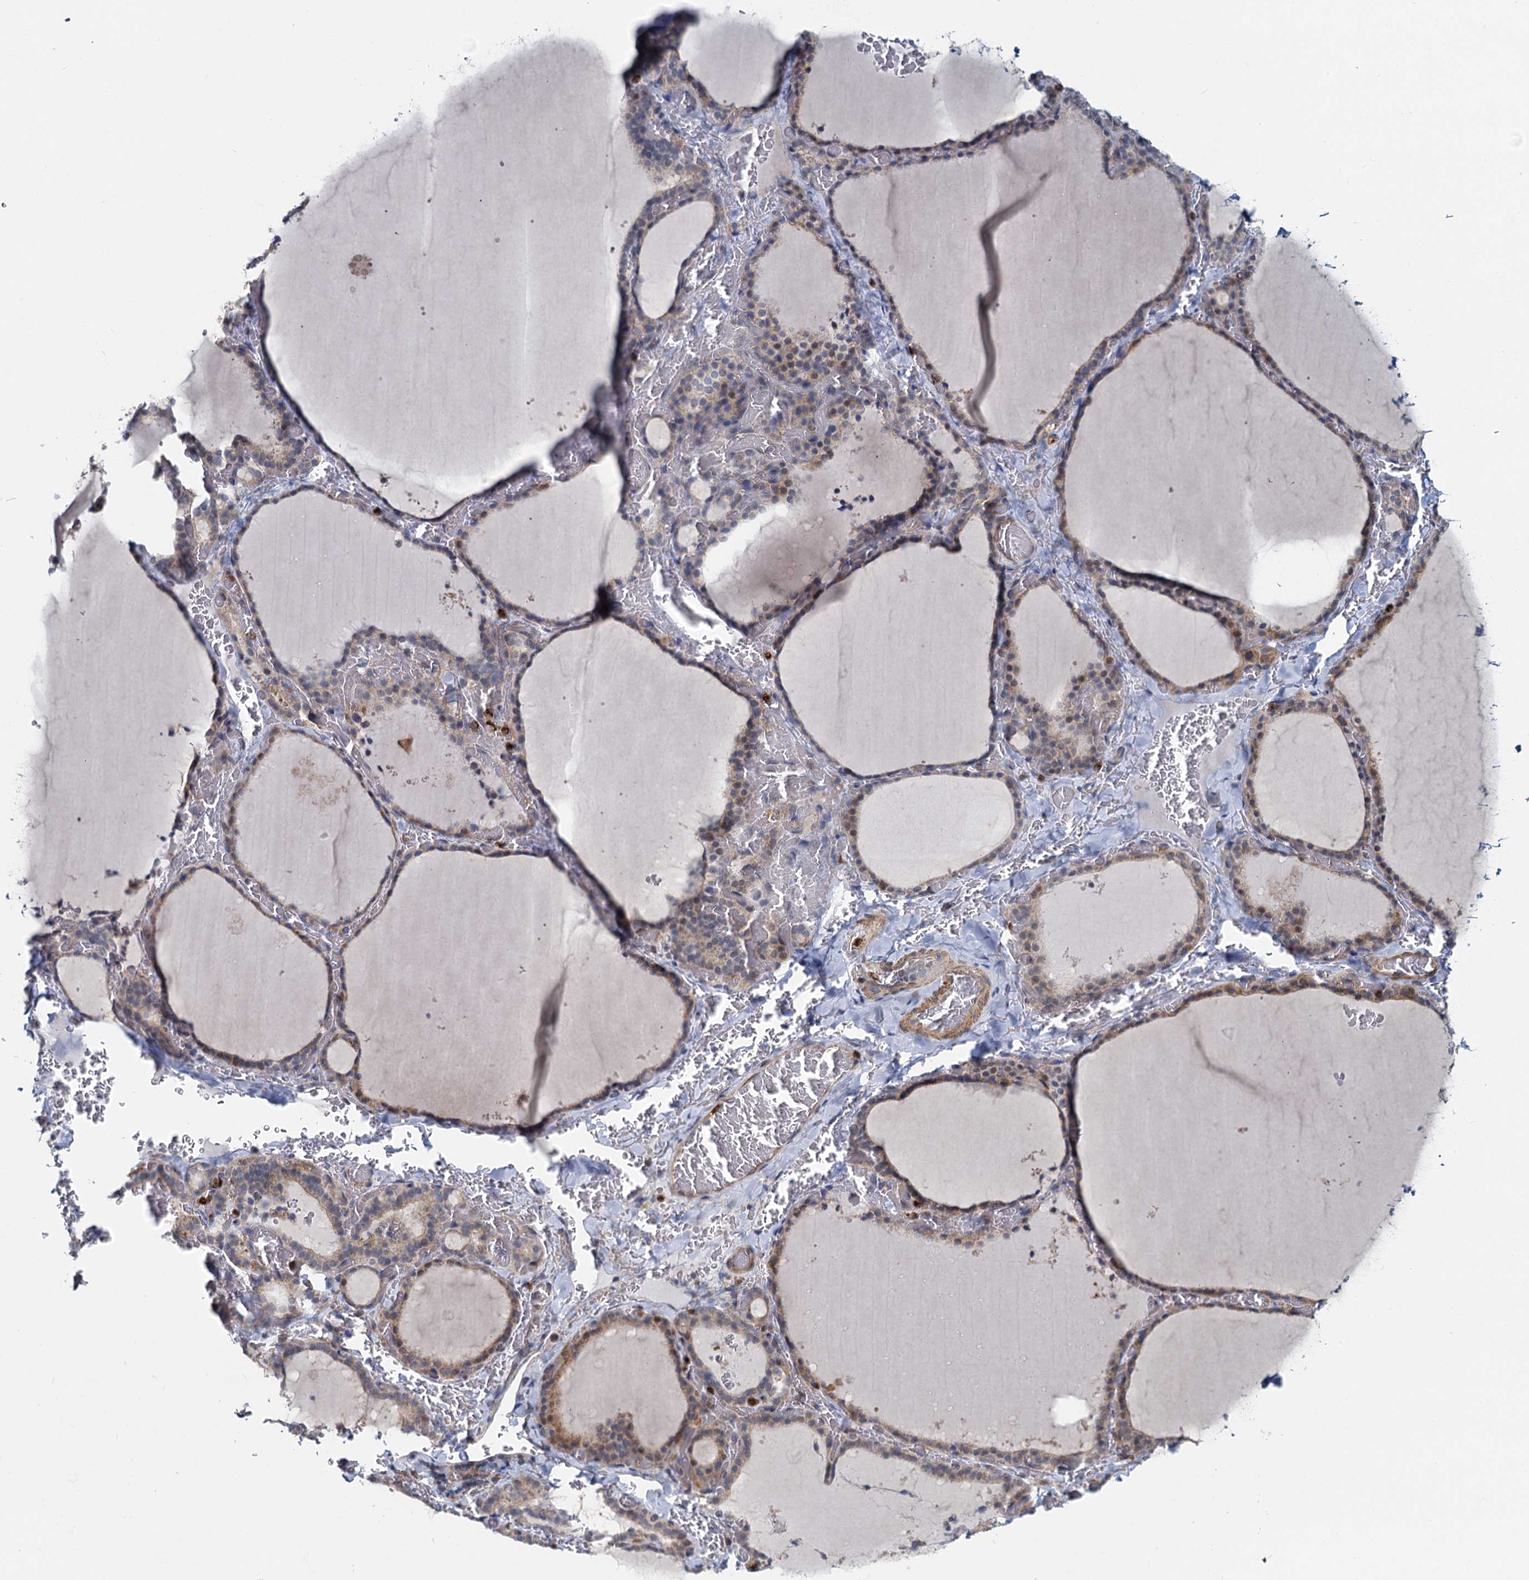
{"staining": {"intensity": "moderate", "quantity": ">75%", "location": "cytoplasmic/membranous"}, "tissue": "thyroid gland", "cell_type": "Glandular cells", "image_type": "normal", "snomed": [{"axis": "morphology", "description": "Normal tissue, NOS"}, {"axis": "topography", "description": "Thyroid gland"}], "caption": "Immunohistochemical staining of unremarkable human thyroid gland shows >75% levels of moderate cytoplasmic/membranous protein staining in about >75% of glandular cells.", "gene": "ADCY2", "patient": {"sex": "female", "age": 39}}